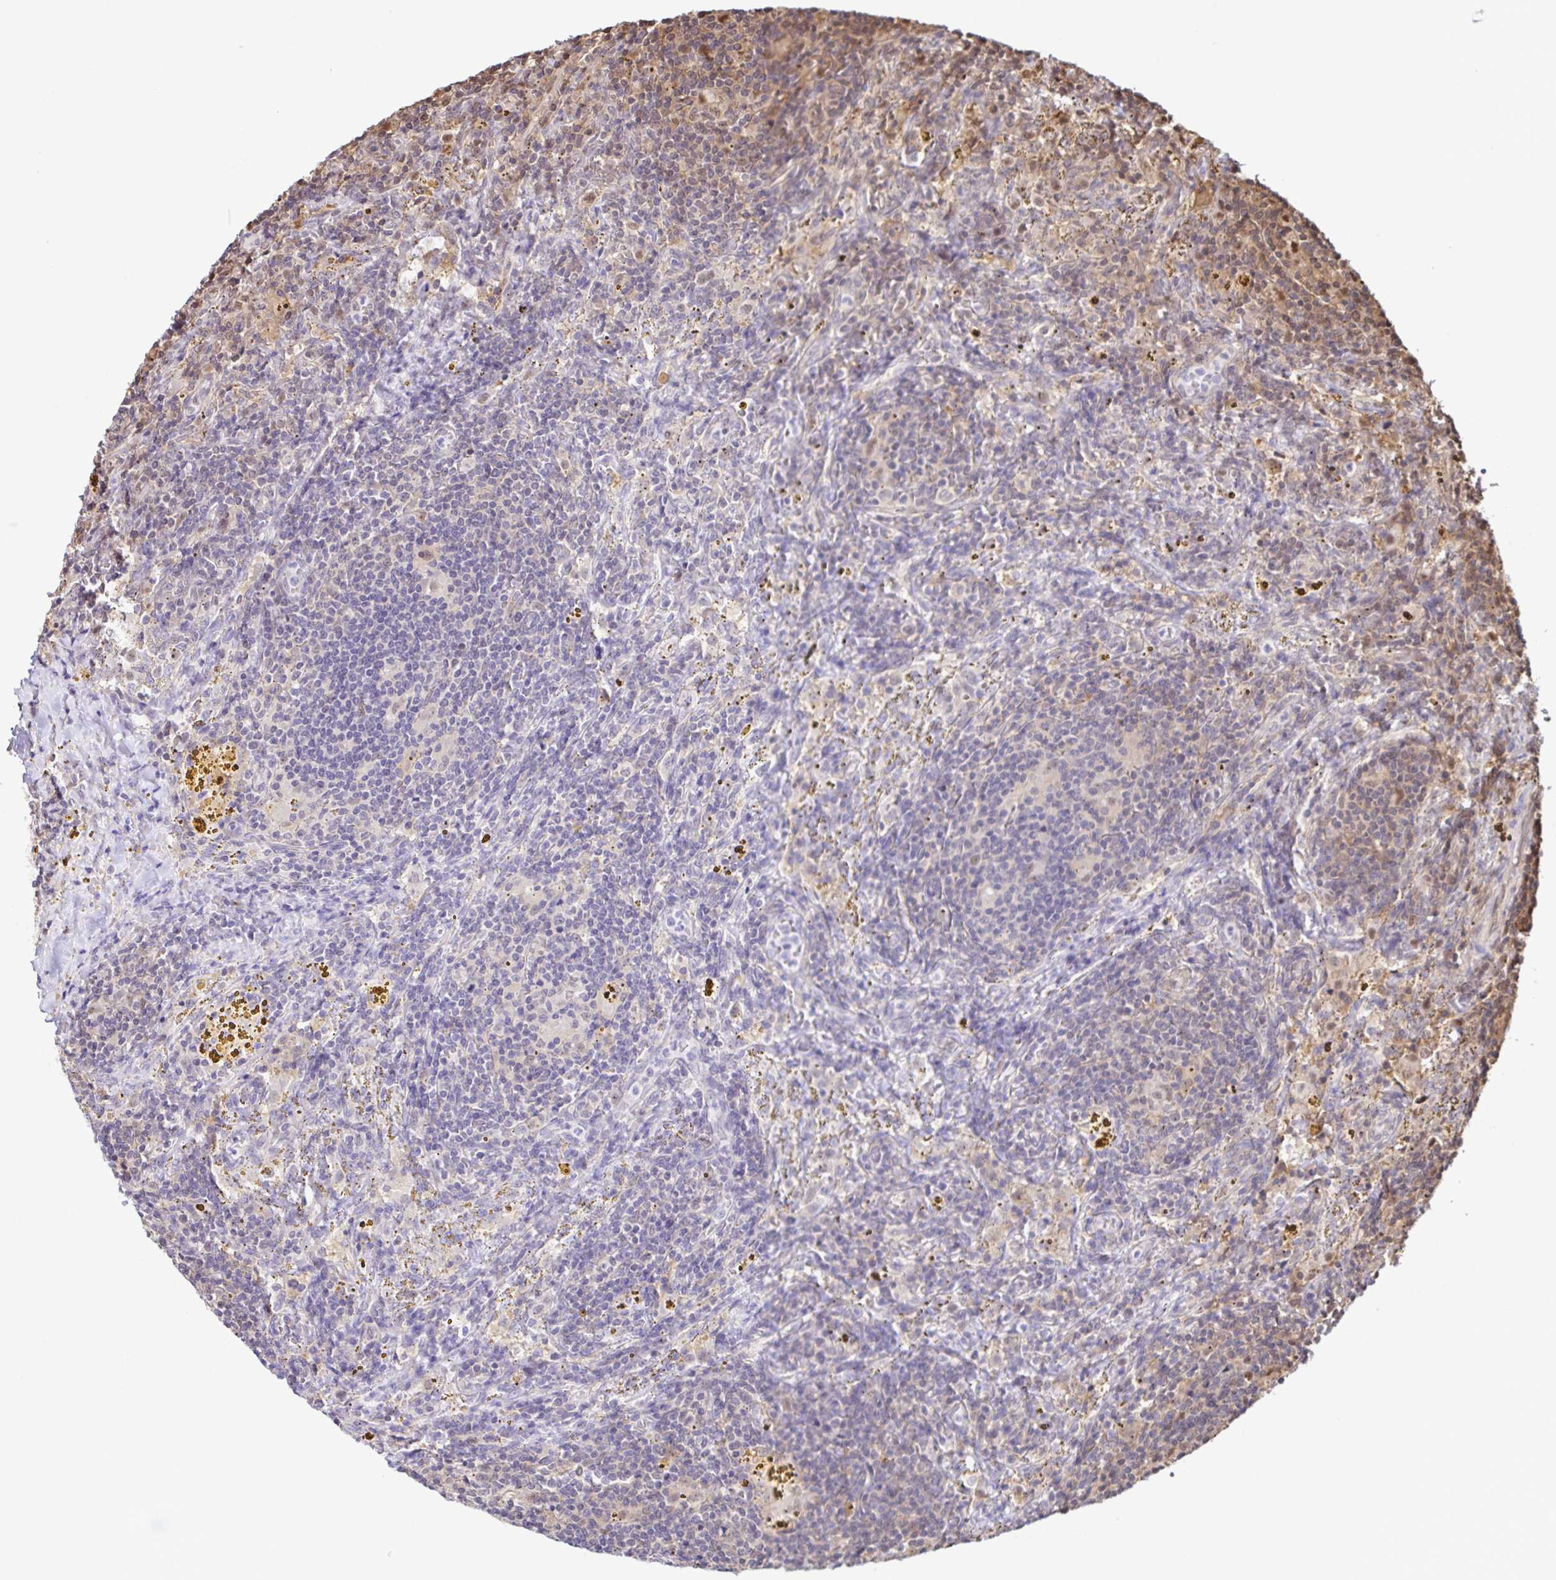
{"staining": {"intensity": "negative", "quantity": "none", "location": "none"}, "tissue": "lymphoma", "cell_type": "Tumor cells", "image_type": "cancer", "snomed": [{"axis": "morphology", "description": "Malignant lymphoma, non-Hodgkin's type, Low grade"}, {"axis": "topography", "description": "Spleen"}], "caption": "Malignant lymphoma, non-Hodgkin's type (low-grade) stained for a protein using immunohistochemistry (IHC) reveals no staining tumor cells.", "gene": "PSMB9", "patient": {"sex": "female", "age": 70}}